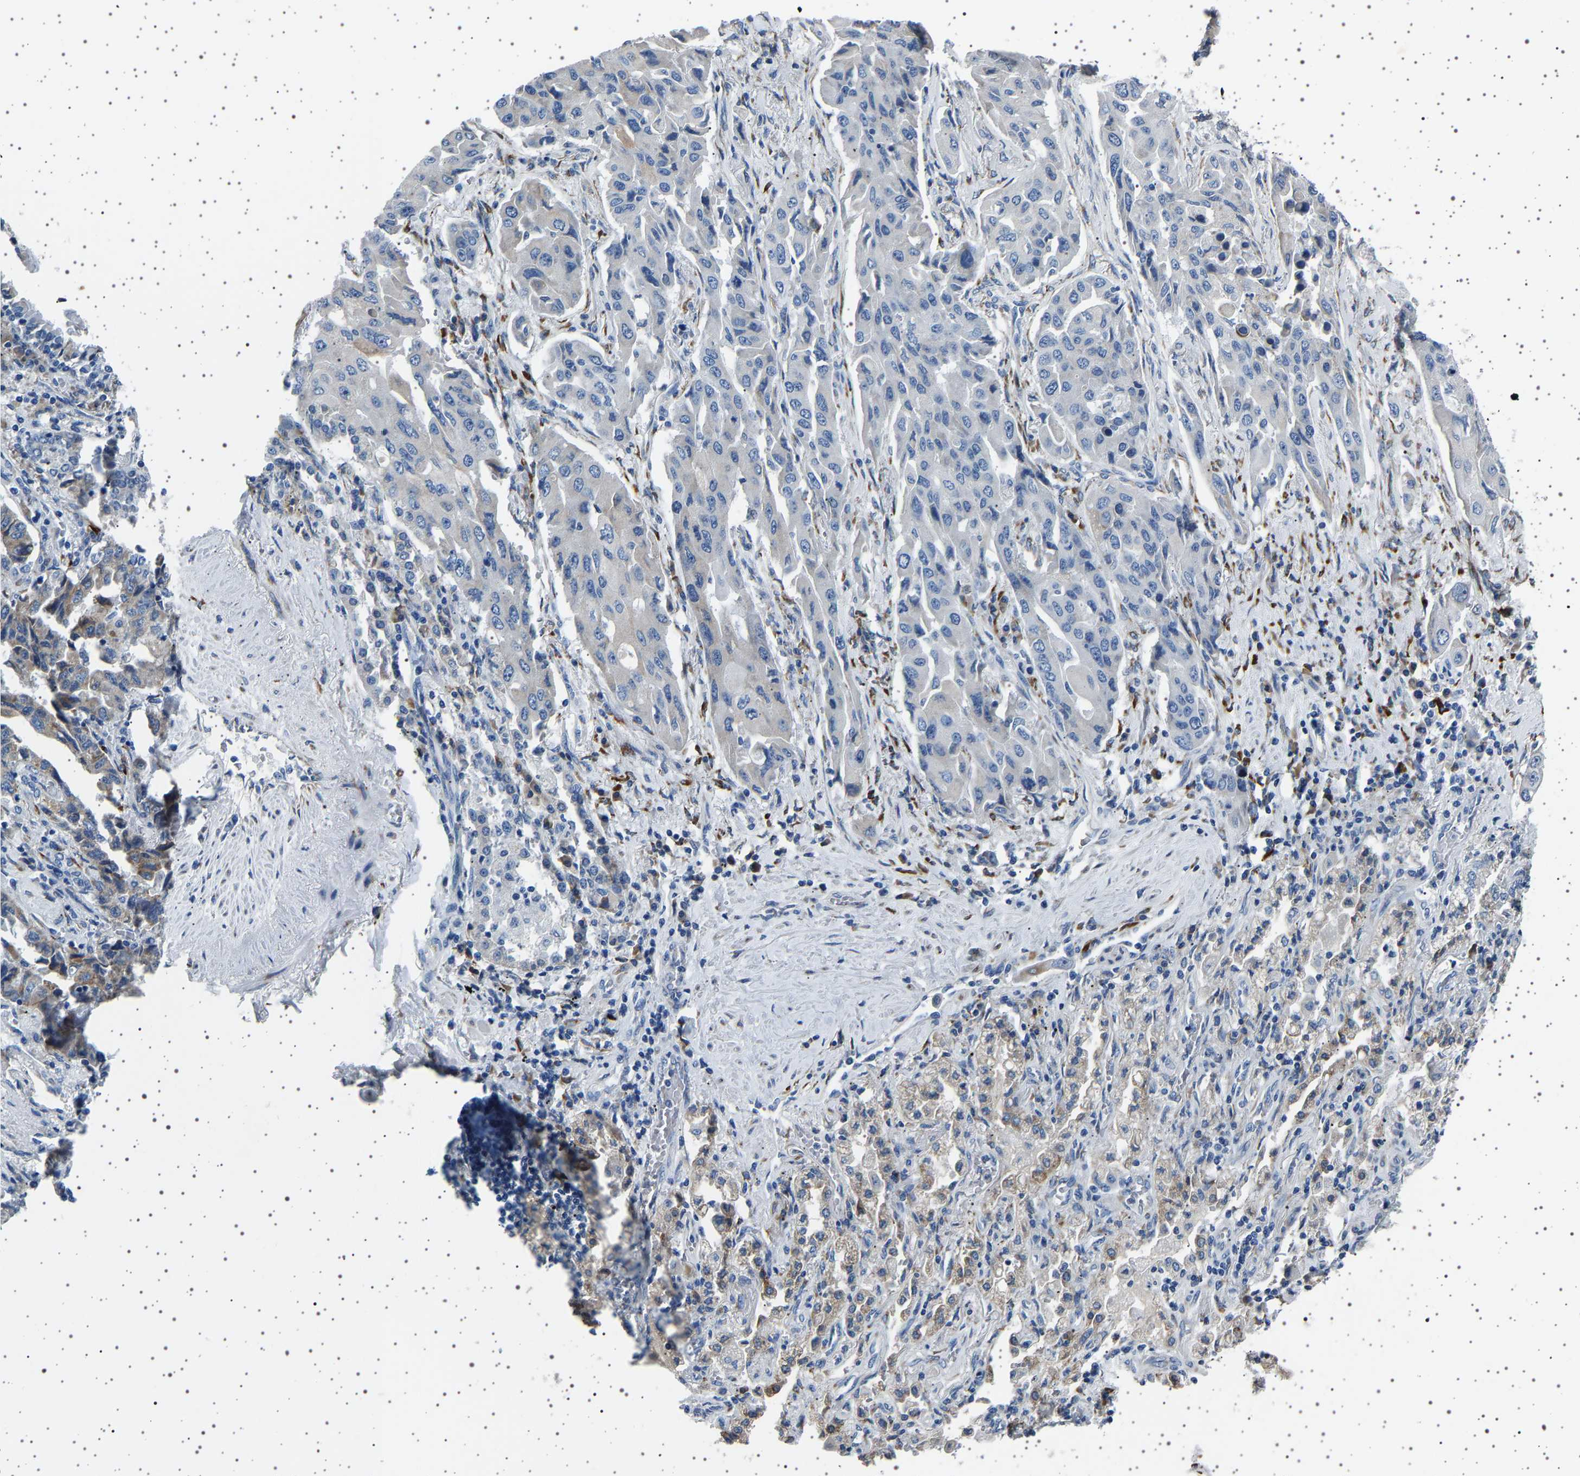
{"staining": {"intensity": "weak", "quantity": "<25%", "location": "cytoplasmic/membranous"}, "tissue": "lung cancer", "cell_type": "Tumor cells", "image_type": "cancer", "snomed": [{"axis": "morphology", "description": "Adenocarcinoma, NOS"}, {"axis": "topography", "description": "Lung"}], "caption": "Immunohistochemistry photomicrograph of neoplastic tissue: lung cancer stained with DAB (3,3'-diaminobenzidine) demonstrates no significant protein expression in tumor cells.", "gene": "FTCD", "patient": {"sex": "female", "age": 65}}